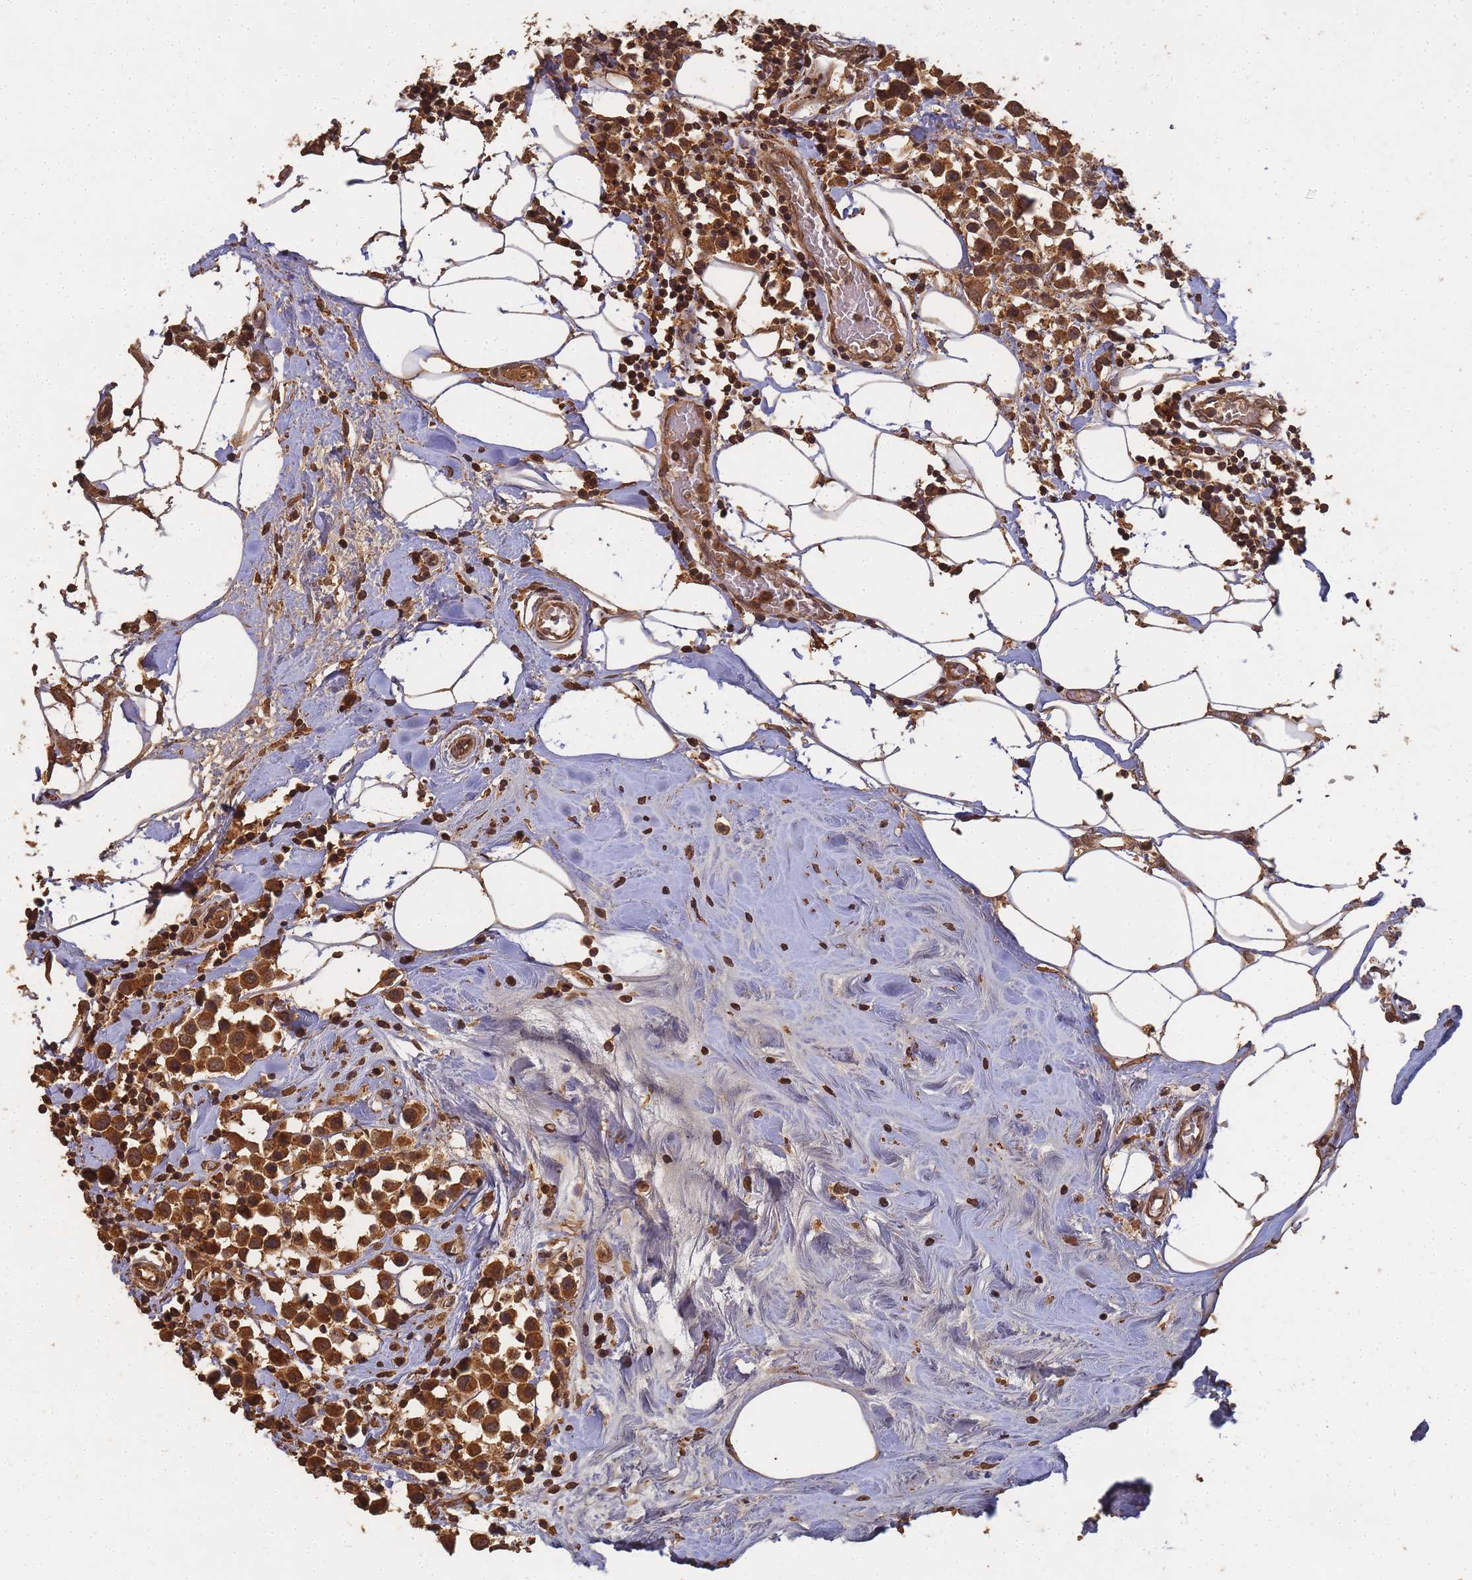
{"staining": {"intensity": "strong", "quantity": ">75%", "location": "cytoplasmic/membranous,nuclear"}, "tissue": "breast cancer", "cell_type": "Tumor cells", "image_type": "cancer", "snomed": [{"axis": "morphology", "description": "Duct carcinoma"}, {"axis": "topography", "description": "Breast"}], "caption": "This photomicrograph reveals breast cancer (invasive ductal carcinoma) stained with immunohistochemistry (IHC) to label a protein in brown. The cytoplasmic/membranous and nuclear of tumor cells show strong positivity for the protein. Nuclei are counter-stained blue.", "gene": "ALKBH1", "patient": {"sex": "female", "age": 61}}